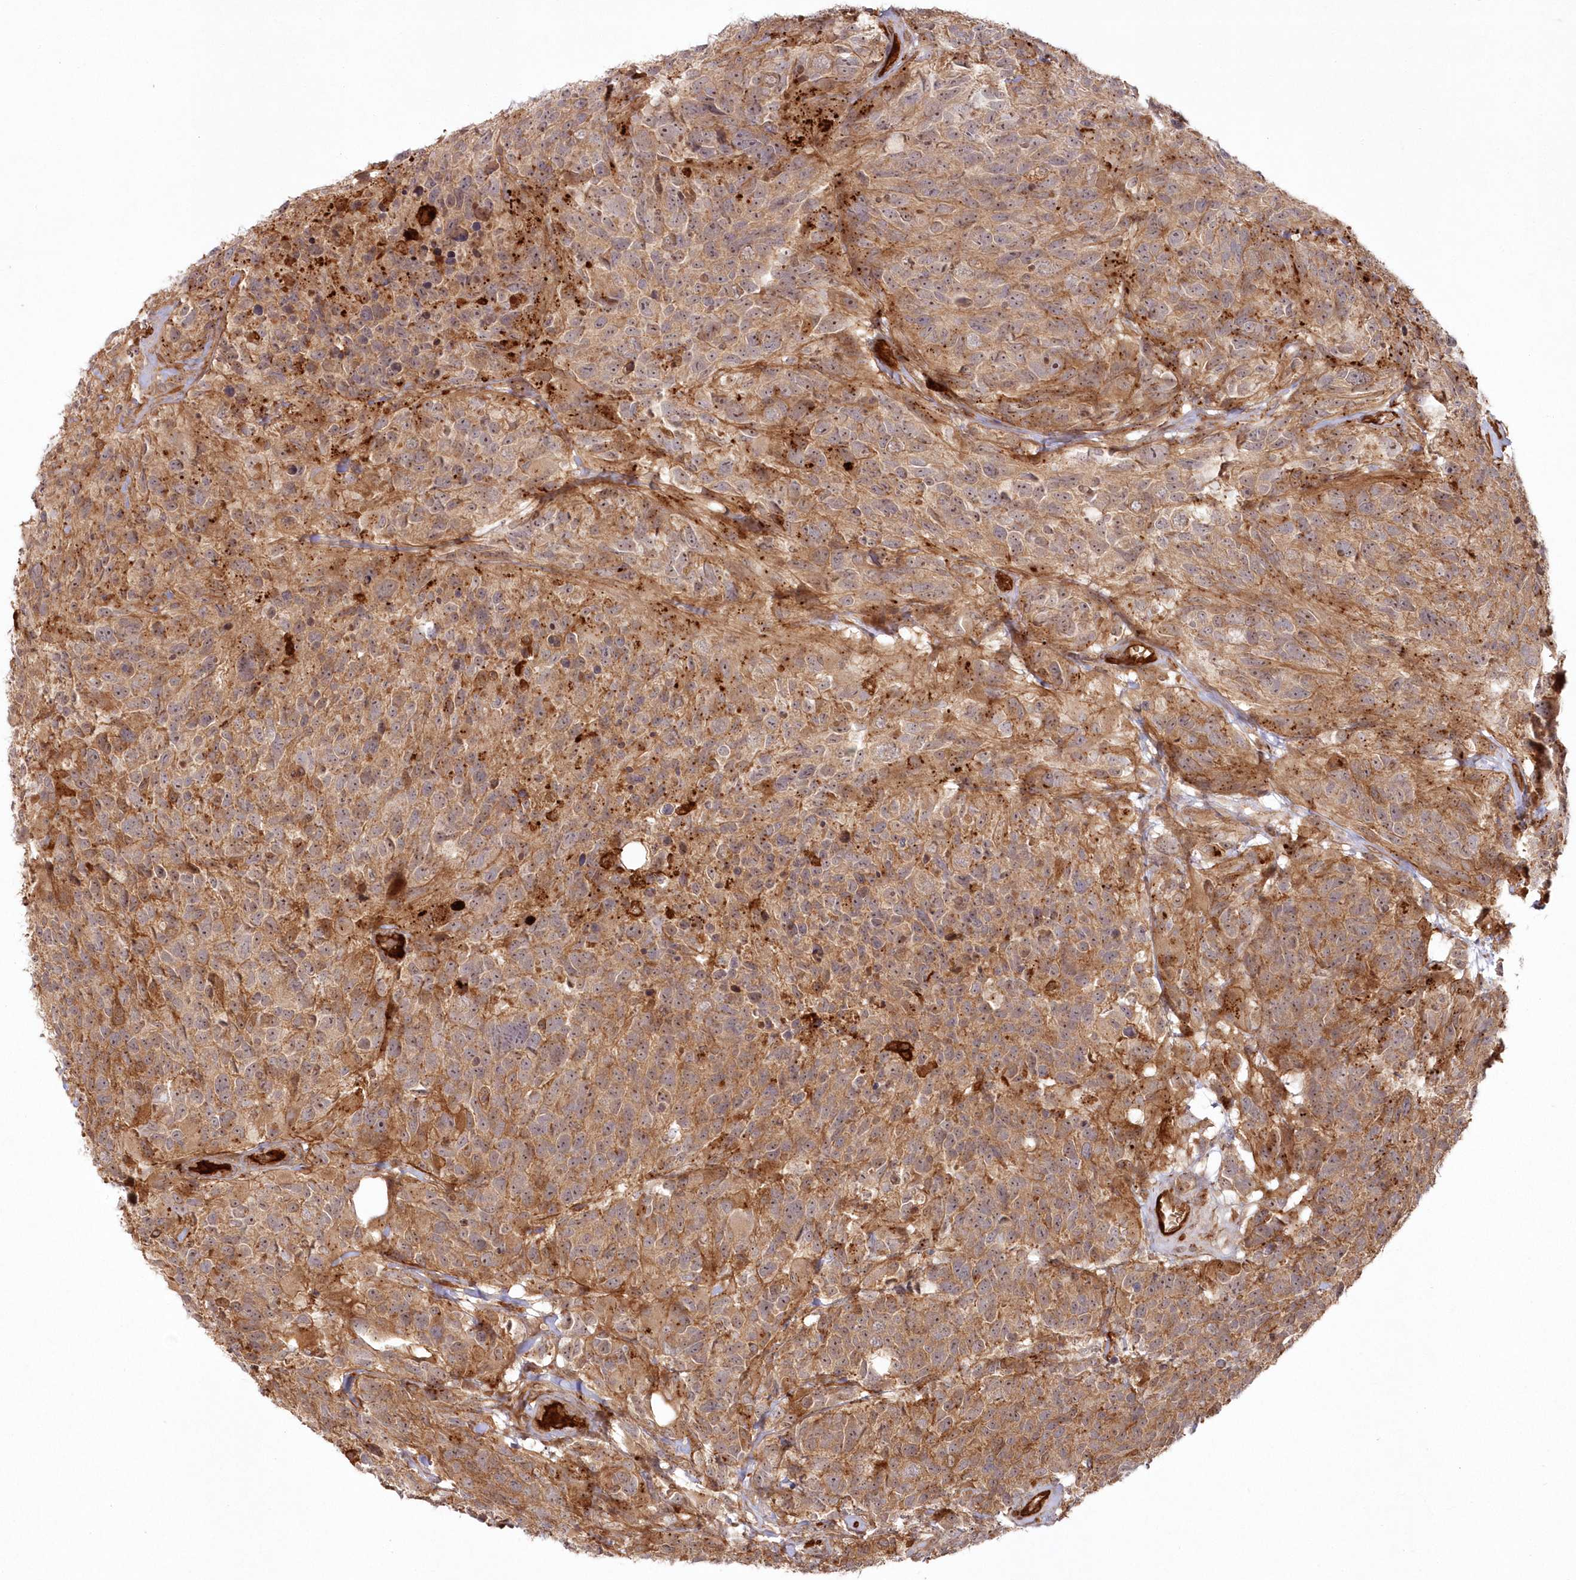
{"staining": {"intensity": "moderate", "quantity": ">75%", "location": "cytoplasmic/membranous"}, "tissue": "glioma", "cell_type": "Tumor cells", "image_type": "cancer", "snomed": [{"axis": "morphology", "description": "Glioma, malignant, High grade"}, {"axis": "topography", "description": "Brain"}], "caption": "Glioma stained with DAB (3,3'-diaminobenzidine) immunohistochemistry (IHC) reveals medium levels of moderate cytoplasmic/membranous positivity in approximately >75% of tumor cells. (DAB (3,3'-diaminobenzidine) = brown stain, brightfield microscopy at high magnification).", "gene": "RGCC", "patient": {"sex": "male", "age": 69}}